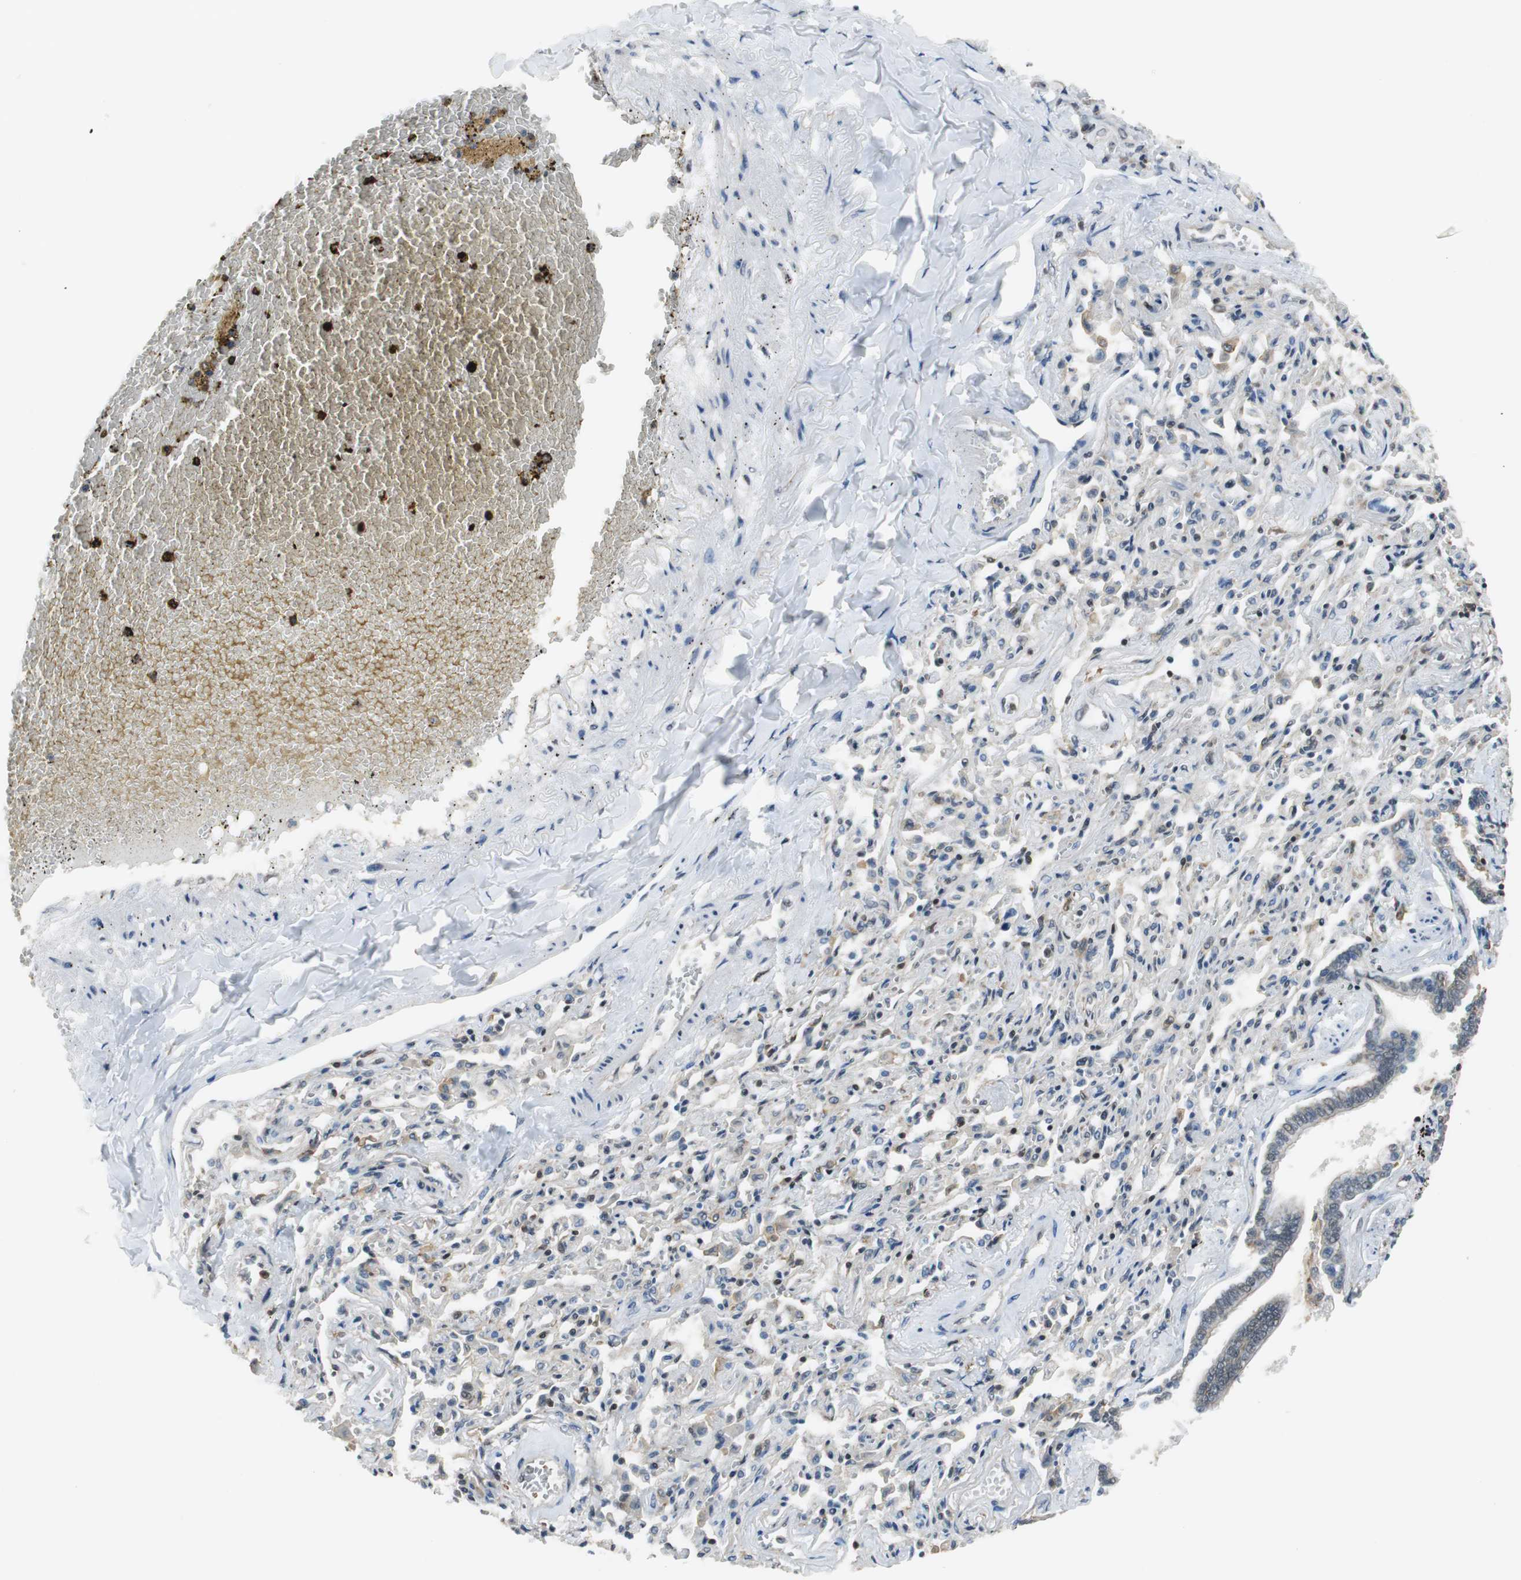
{"staining": {"intensity": "moderate", "quantity": ">75%", "location": "cytoplasmic/membranous,nuclear"}, "tissue": "bronchus", "cell_type": "Respiratory epithelial cells", "image_type": "normal", "snomed": [{"axis": "morphology", "description": "Normal tissue, NOS"}, {"axis": "topography", "description": "Lung"}], "caption": "Moderate cytoplasmic/membranous,nuclear protein expression is seen in about >75% of respiratory epithelial cells in bronchus.", "gene": "ARPC3", "patient": {"sex": "male", "age": 64}}